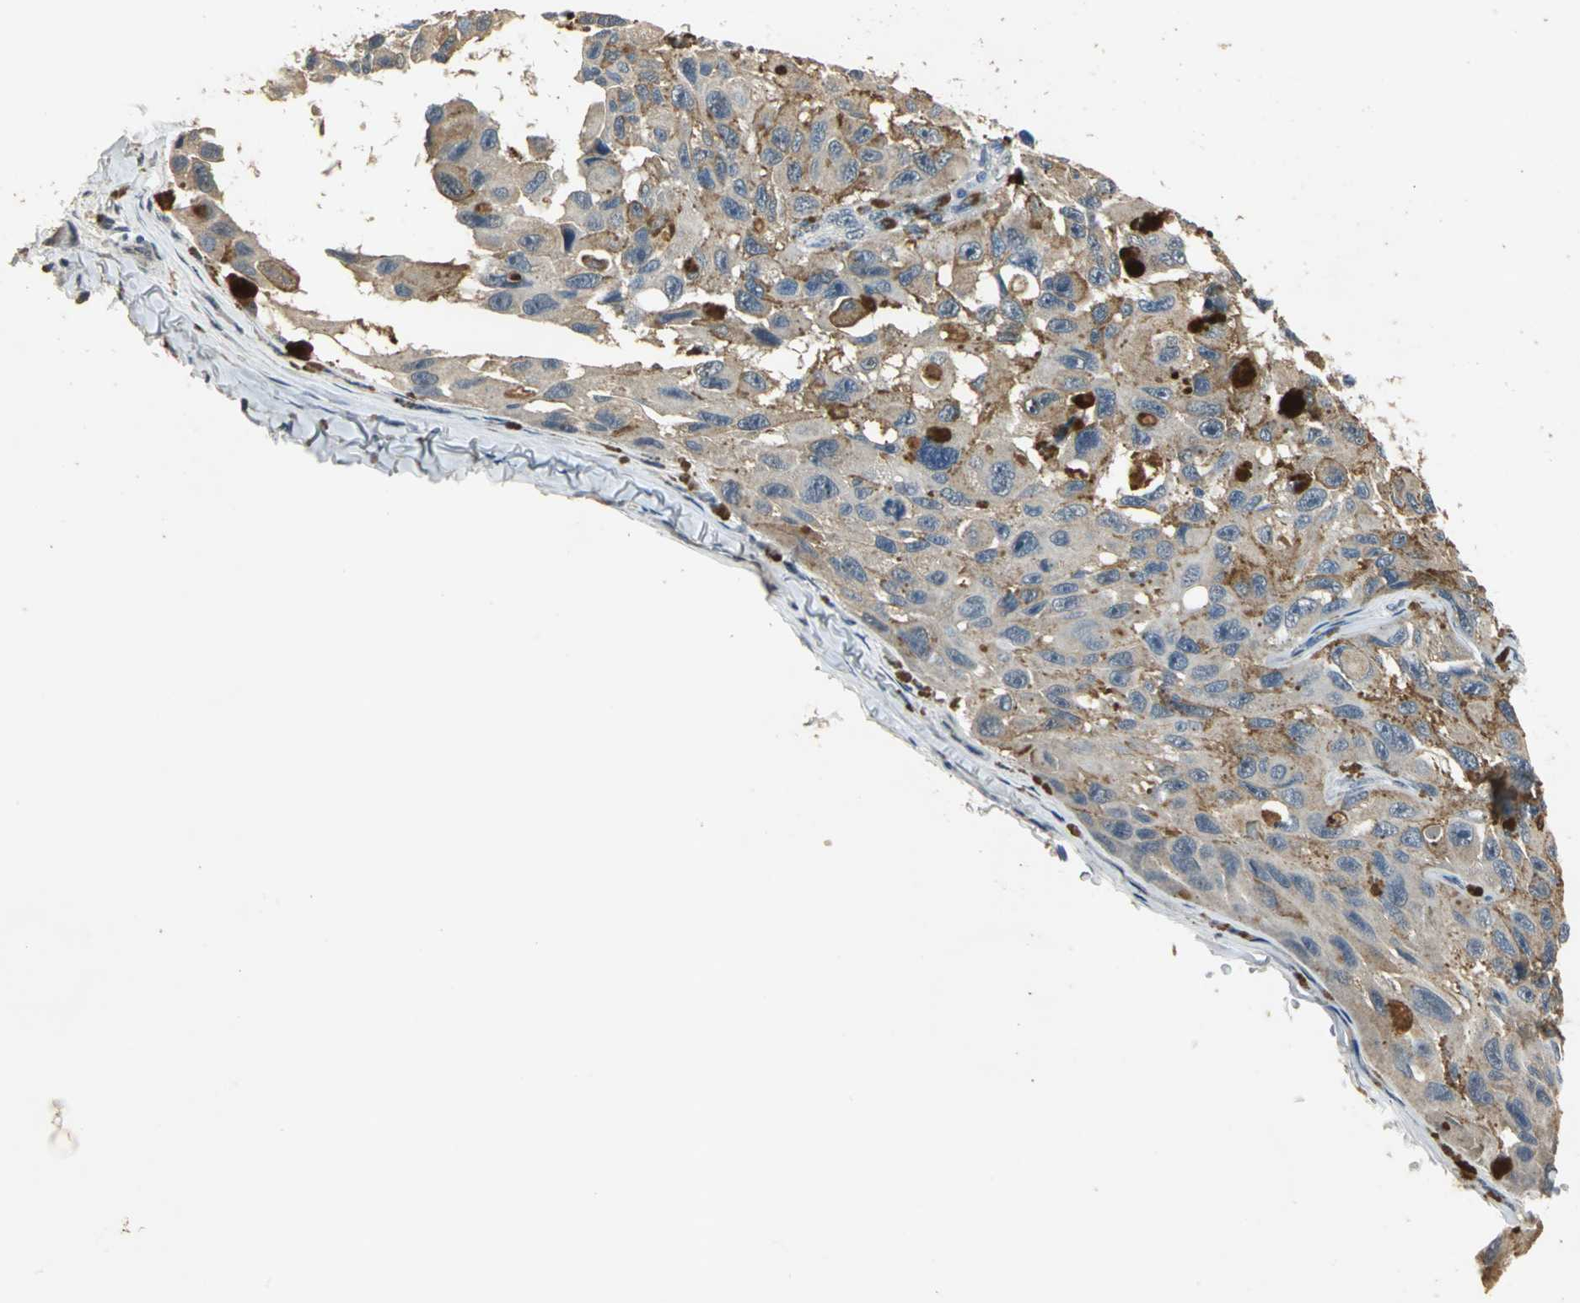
{"staining": {"intensity": "moderate", "quantity": ">75%", "location": "cytoplasmic/membranous"}, "tissue": "melanoma", "cell_type": "Tumor cells", "image_type": "cancer", "snomed": [{"axis": "morphology", "description": "Malignant melanoma, NOS"}, {"axis": "topography", "description": "Skin"}], "caption": "This micrograph exhibits IHC staining of human malignant melanoma, with medium moderate cytoplasmic/membranous staining in about >75% of tumor cells.", "gene": "OCLN", "patient": {"sex": "female", "age": 73}}